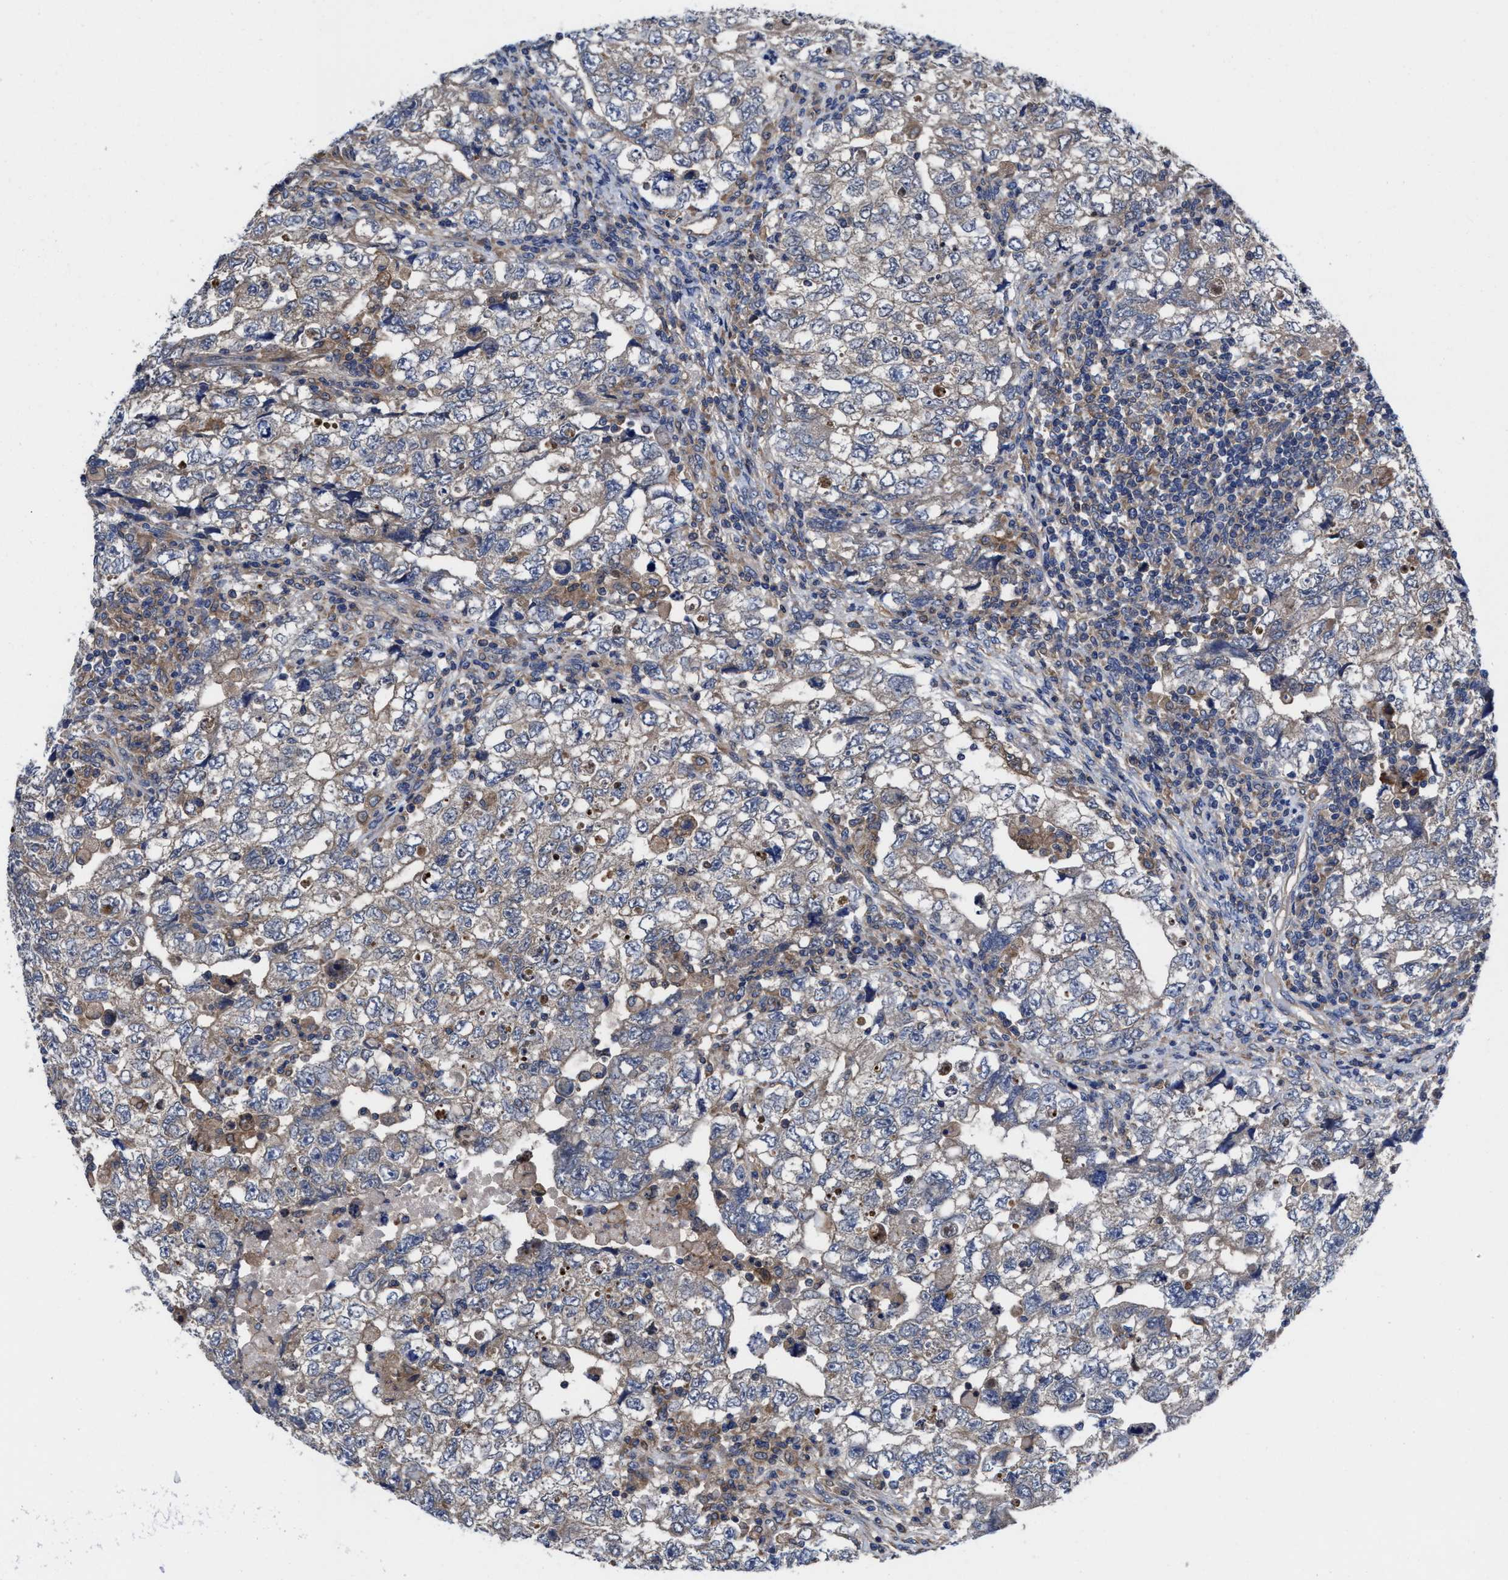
{"staining": {"intensity": "weak", "quantity": "25%-75%", "location": "cytoplasmic/membranous"}, "tissue": "testis cancer", "cell_type": "Tumor cells", "image_type": "cancer", "snomed": [{"axis": "morphology", "description": "Carcinoma, Embryonal, NOS"}, {"axis": "topography", "description": "Testis"}], "caption": "Immunohistochemistry staining of testis cancer, which reveals low levels of weak cytoplasmic/membranous expression in about 25%-75% of tumor cells indicating weak cytoplasmic/membranous protein expression. The staining was performed using DAB (3,3'-diaminobenzidine) (brown) for protein detection and nuclei were counterstained in hematoxylin (blue).", "gene": "TXNDC17", "patient": {"sex": "male", "age": 36}}